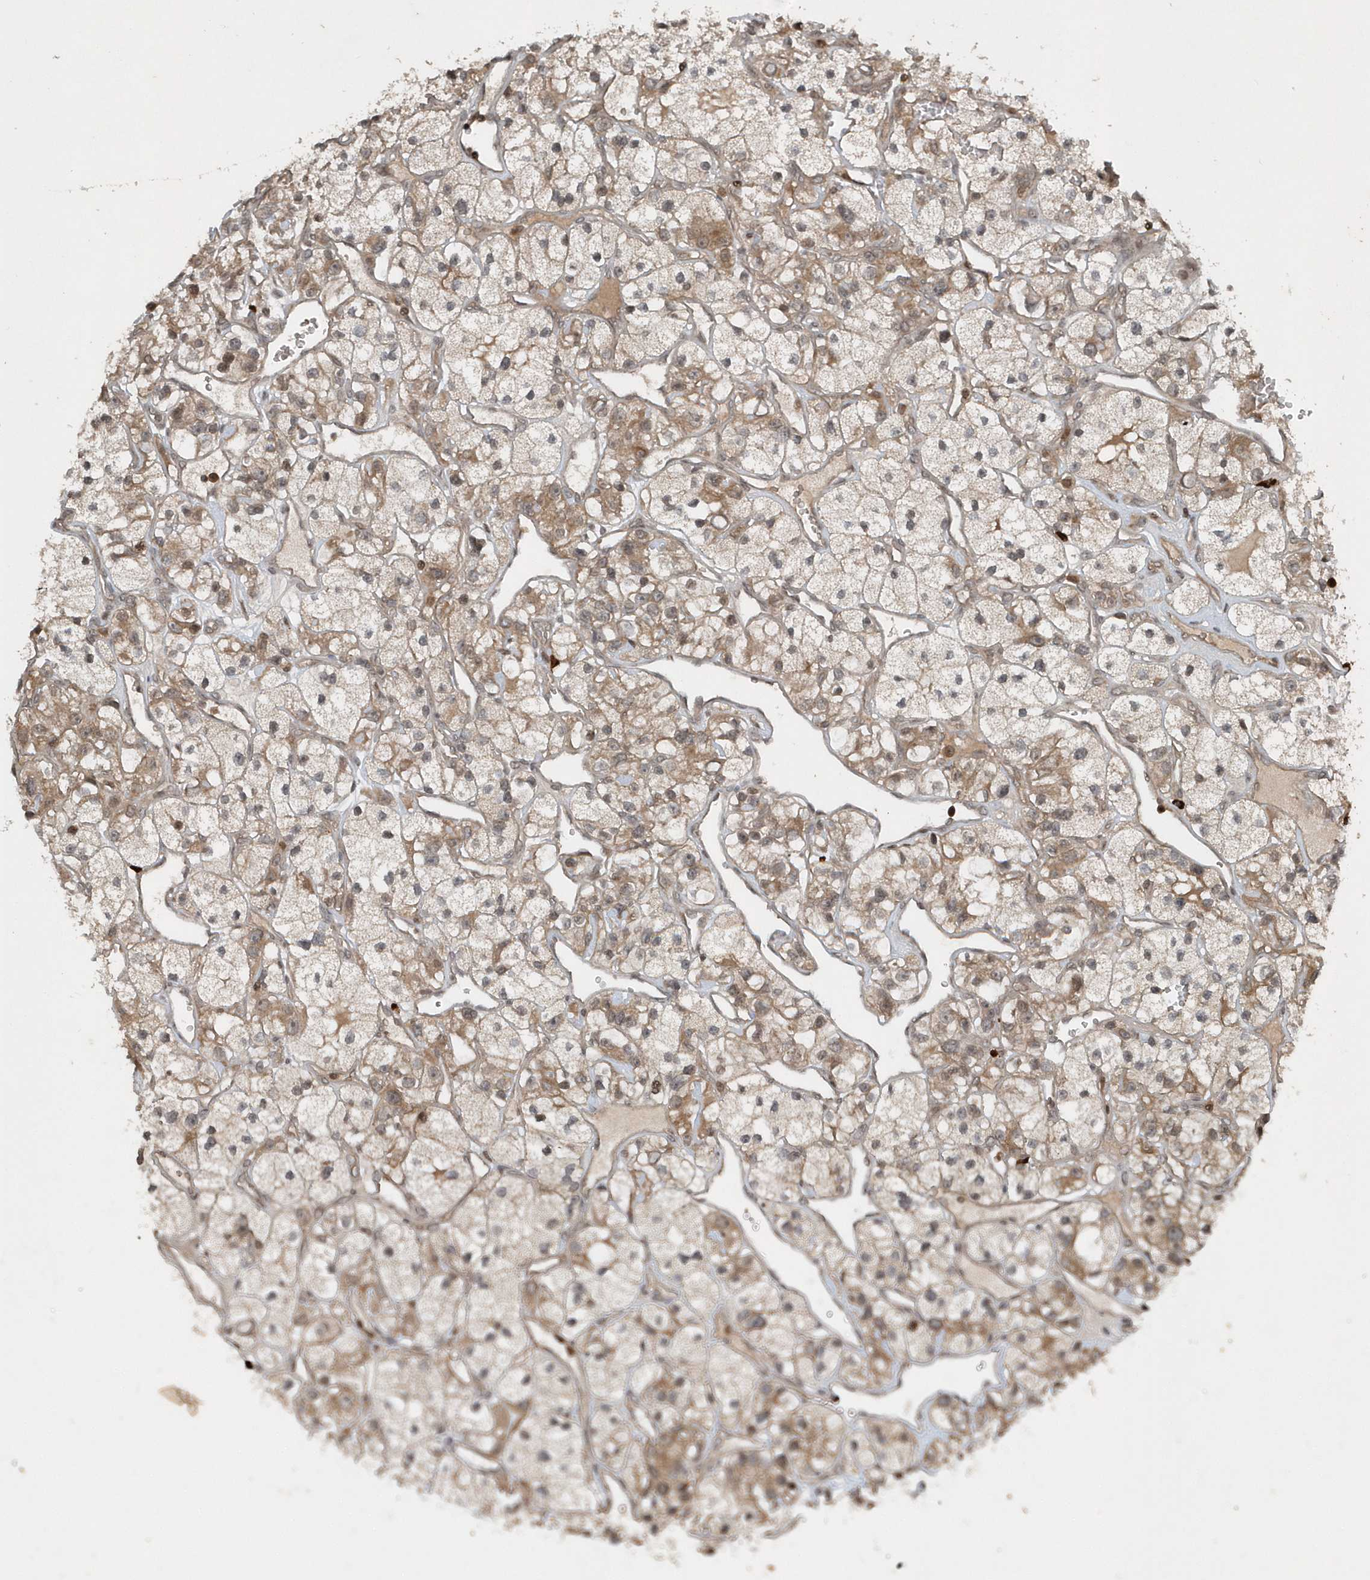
{"staining": {"intensity": "moderate", "quantity": "25%-75%", "location": "cytoplasmic/membranous"}, "tissue": "renal cancer", "cell_type": "Tumor cells", "image_type": "cancer", "snomed": [{"axis": "morphology", "description": "Adenocarcinoma, NOS"}, {"axis": "topography", "description": "Kidney"}], "caption": "Human renal adenocarcinoma stained for a protein (brown) exhibits moderate cytoplasmic/membranous positive staining in about 25%-75% of tumor cells.", "gene": "EIF2B1", "patient": {"sex": "female", "age": 57}}